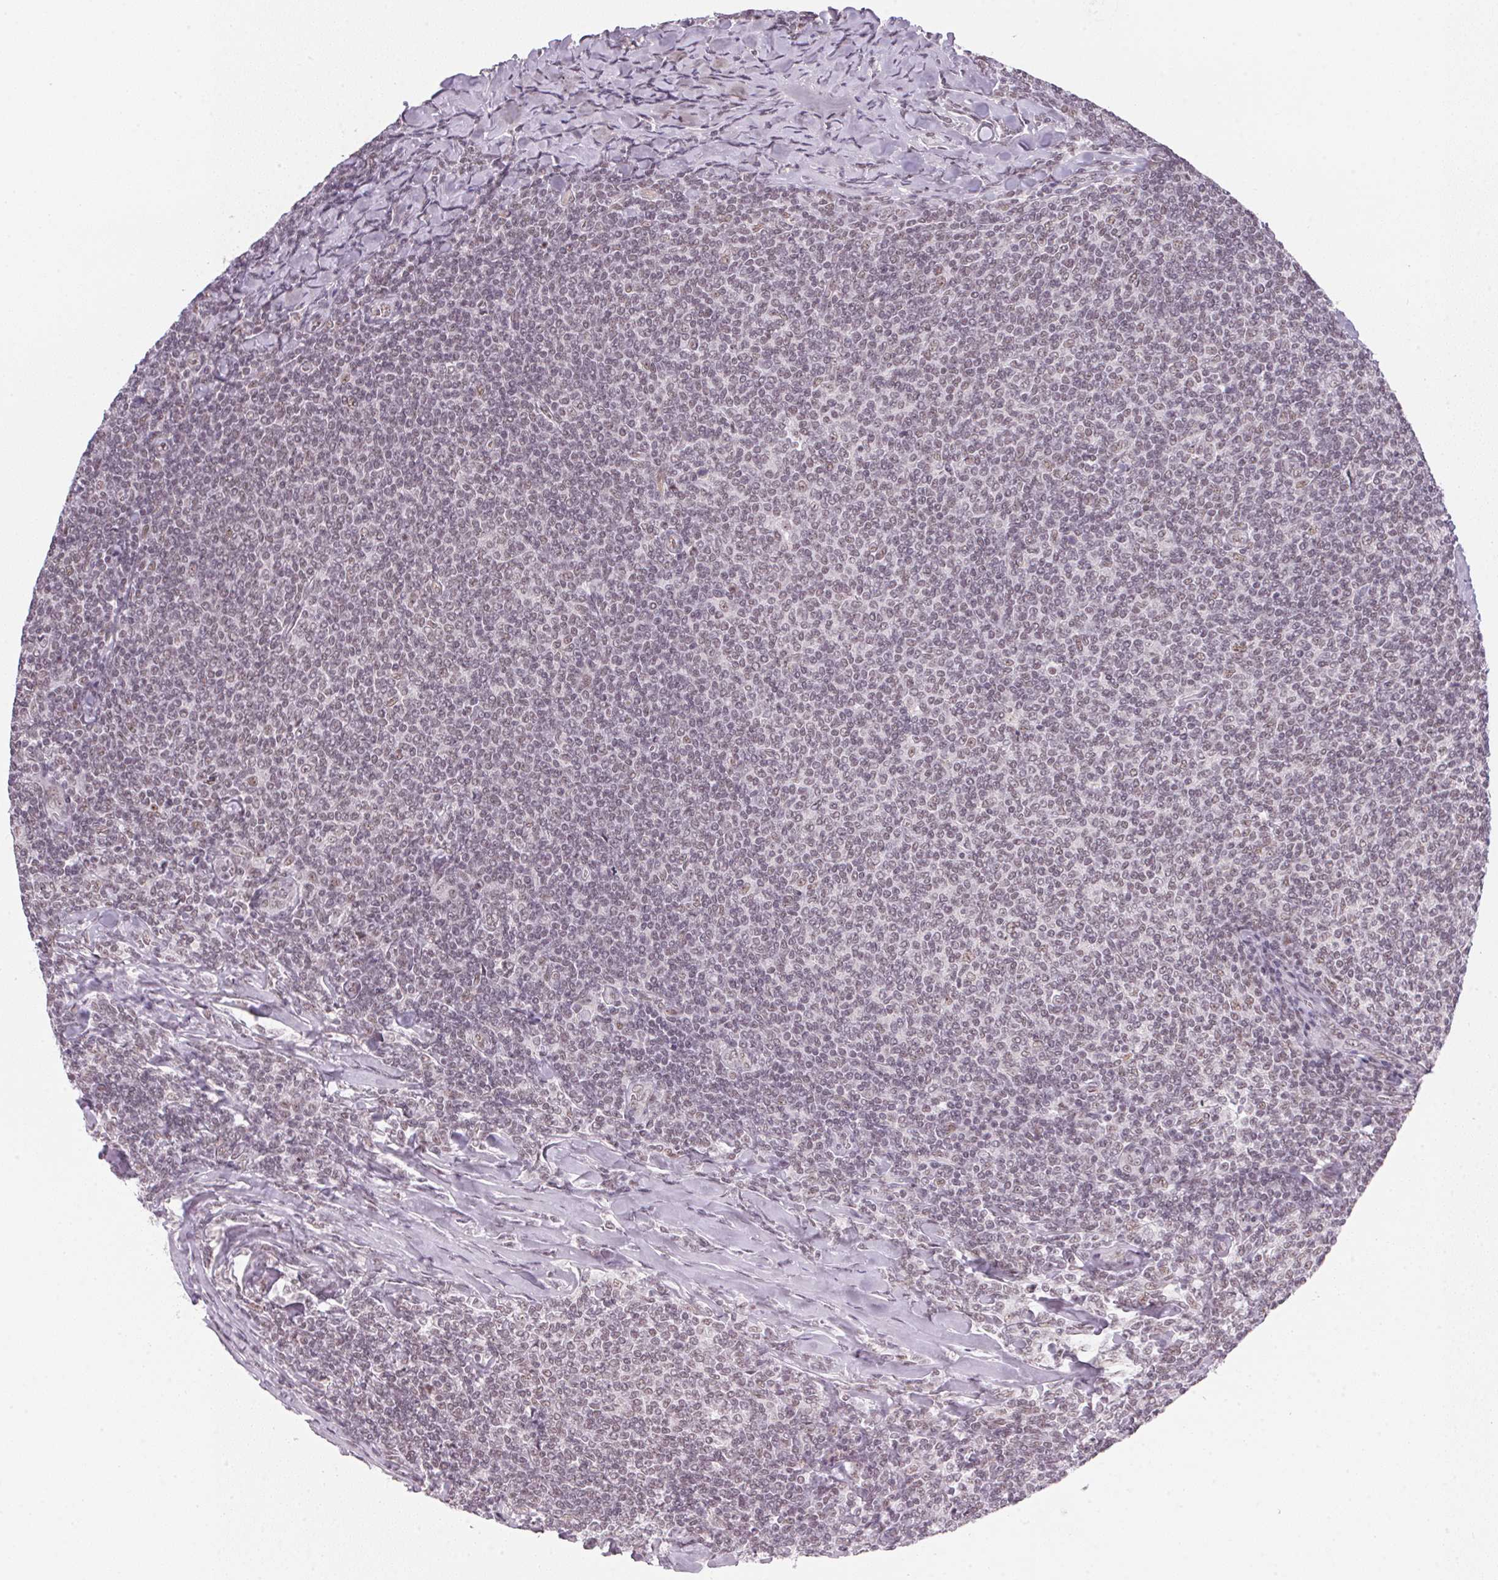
{"staining": {"intensity": "weak", "quantity": "25%-75%", "location": "nuclear"}, "tissue": "lymphoma", "cell_type": "Tumor cells", "image_type": "cancer", "snomed": [{"axis": "morphology", "description": "Malignant lymphoma, non-Hodgkin's type, Low grade"}, {"axis": "topography", "description": "Lymph node"}], "caption": "The image exhibits immunohistochemical staining of lymphoma. There is weak nuclear positivity is seen in approximately 25%-75% of tumor cells.", "gene": "SRSF7", "patient": {"sex": "male", "age": 52}}